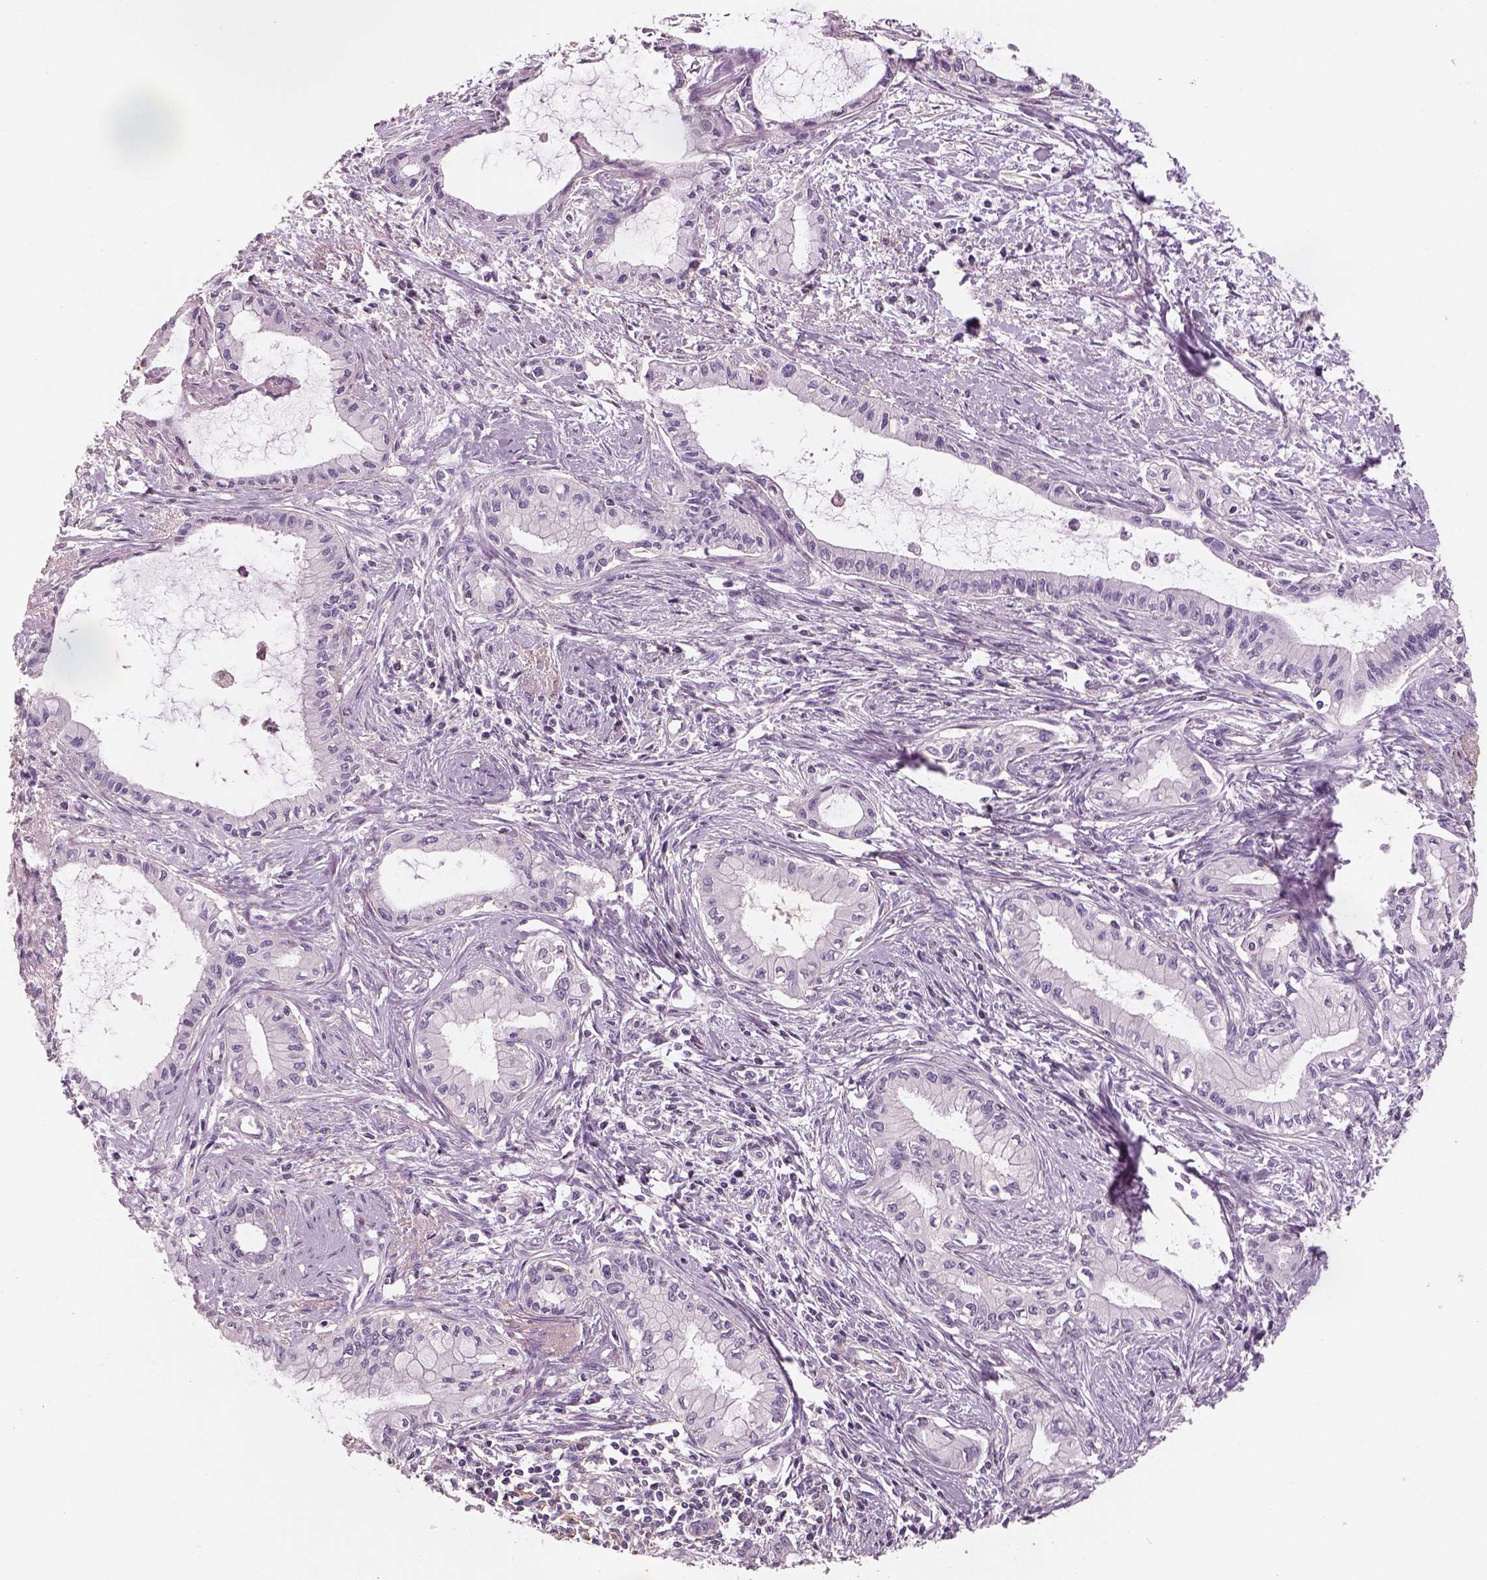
{"staining": {"intensity": "negative", "quantity": "none", "location": "none"}, "tissue": "pancreatic cancer", "cell_type": "Tumor cells", "image_type": "cancer", "snomed": [{"axis": "morphology", "description": "Adenocarcinoma, NOS"}, {"axis": "topography", "description": "Pancreas"}], "caption": "Image shows no protein staining in tumor cells of adenocarcinoma (pancreatic) tissue. The staining was performed using DAB to visualize the protein expression in brown, while the nuclei were stained in blue with hematoxylin (Magnification: 20x).", "gene": "OTUD6A", "patient": {"sex": "male", "age": 48}}